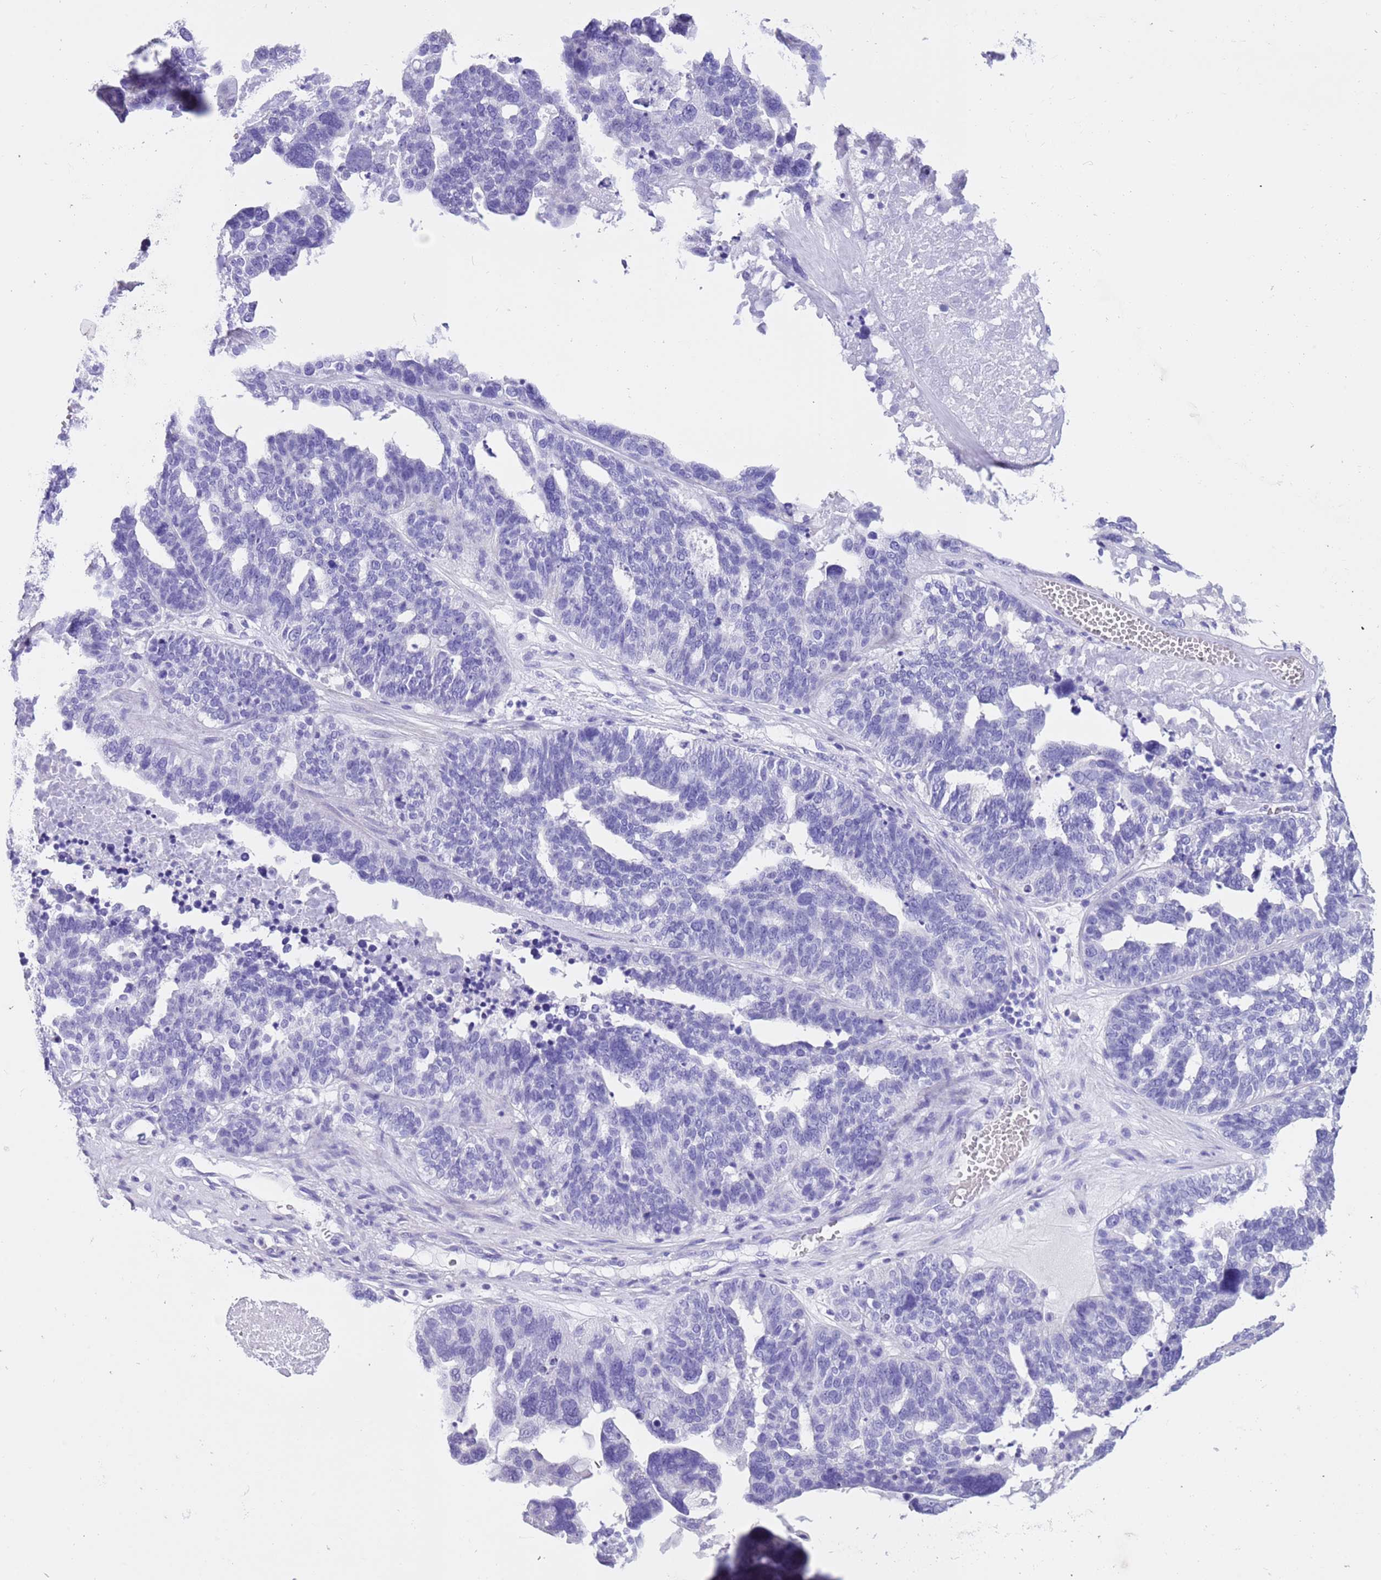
{"staining": {"intensity": "negative", "quantity": "none", "location": "none"}, "tissue": "ovarian cancer", "cell_type": "Tumor cells", "image_type": "cancer", "snomed": [{"axis": "morphology", "description": "Cystadenocarcinoma, serous, NOS"}, {"axis": "topography", "description": "Ovary"}], "caption": "Immunohistochemistry (IHC) photomicrograph of neoplastic tissue: human ovarian cancer stained with DAB displays no significant protein expression in tumor cells.", "gene": "TMEM185B", "patient": {"sex": "female", "age": 59}}